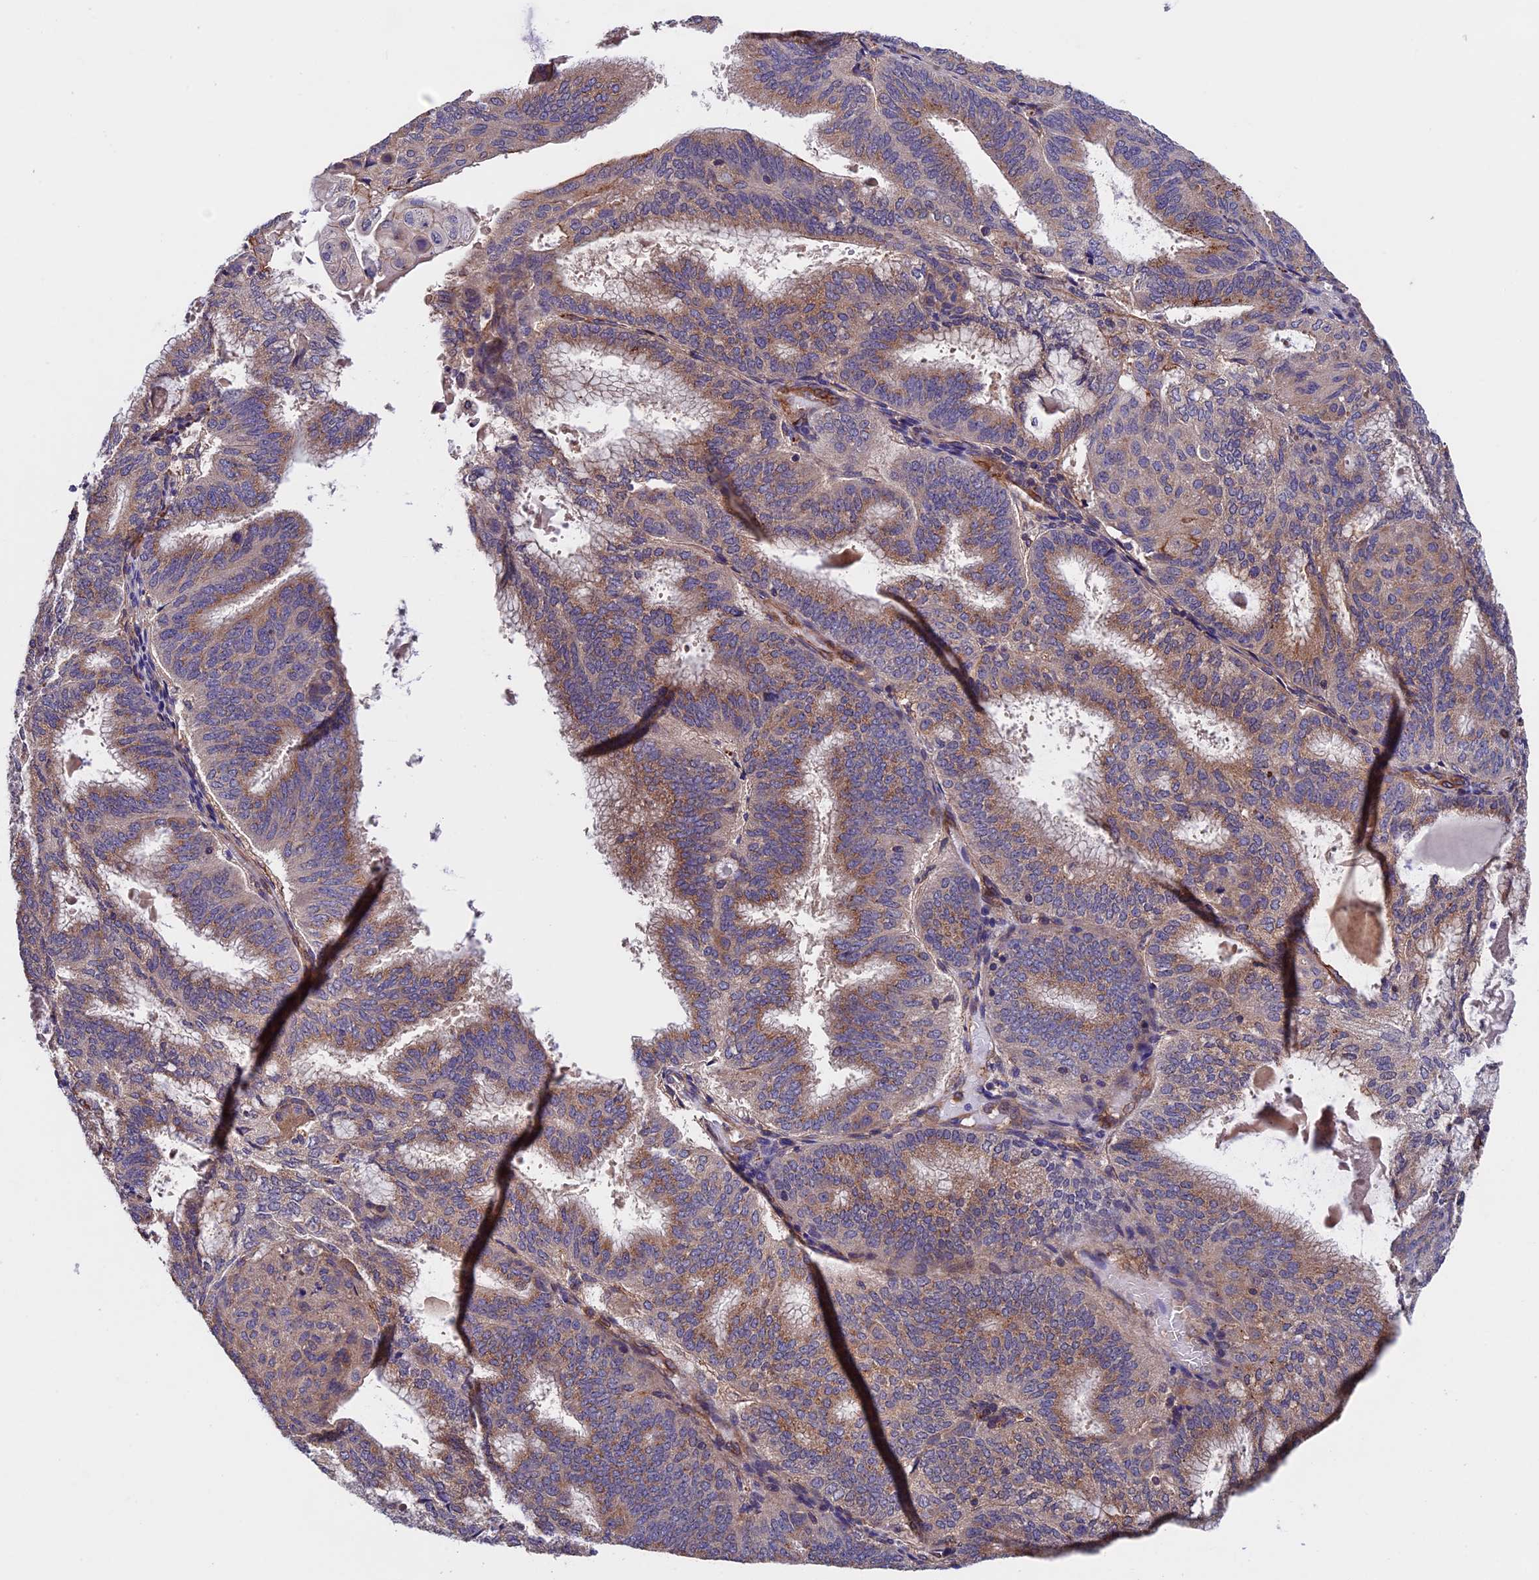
{"staining": {"intensity": "moderate", "quantity": "25%-75%", "location": "cytoplasmic/membranous"}, "tissue": "endometrial cancer", "cell_type": "Tumor cells", "image_type": "cancer", "snomed": [{"axis": "morphology", "description": "Adenocarcinoma, NOS"}, {"axis": "topography", "description": "Endometrium"}], "caption": "DAB immunohistochemical staining of human endometrial adenocarcinoma shows moderate cytoplasmic/membranous protein positivity in about 25%-75% of tumor cells.", "gene": "SLC9A5", "patient": {"sex": "female", "age": 49}}